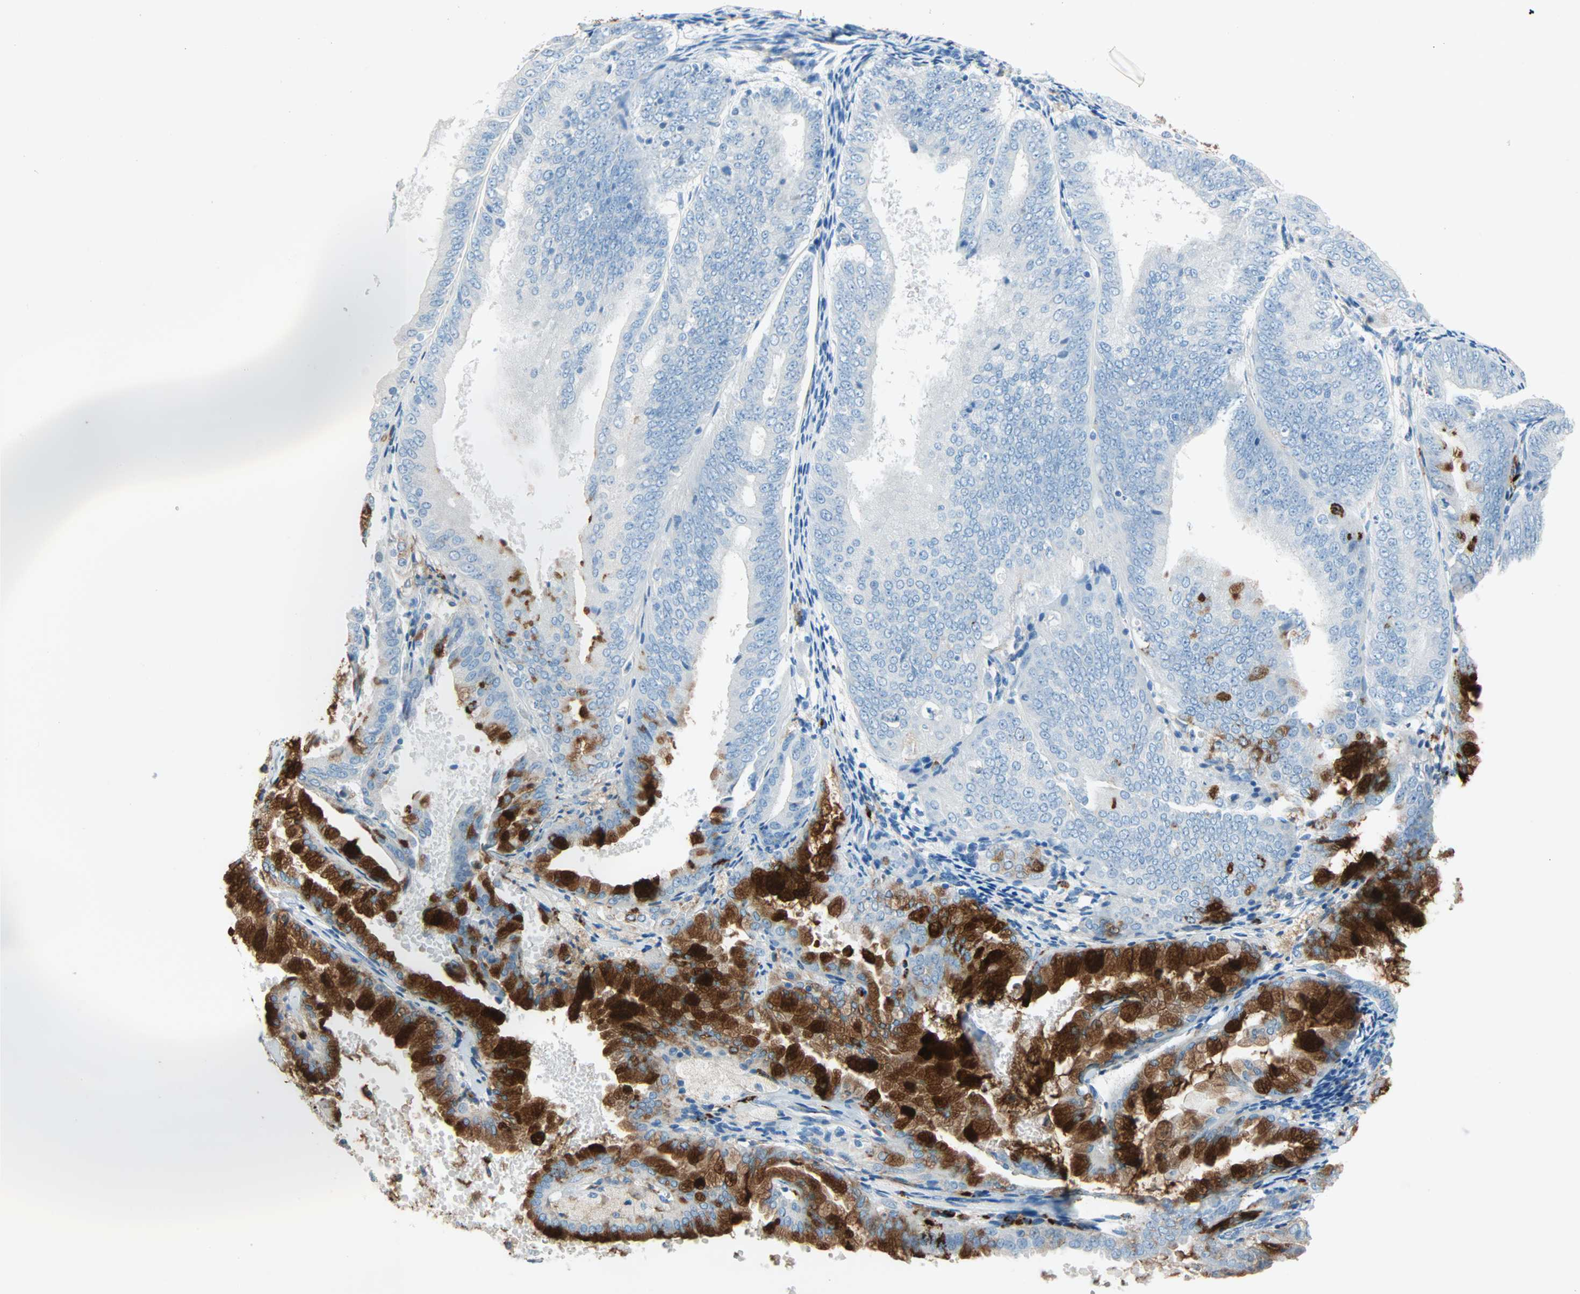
{"staining": {"intensity": "strong", "quantity": "25%-75%", "location": "cytoplasmic/membranous"}, "tissue": "endometrial cancer", "cell_type": "Tumor cells", "image_type": "cancer", "snomed": [{"axis": "morphology", "description": "Adenocarcinoma, NOS"}, {"axis": "topography", "description": "Endometrium"}], "caption": "High-power microscopy captured an IHC image of endometrial adenocarcinoma, revealing strong cytoplasmic/membranous staining in about 25%-75% of tumor cells.", "gene": "CLEC4A", "patient": {"sex": "female", "age": 63}}